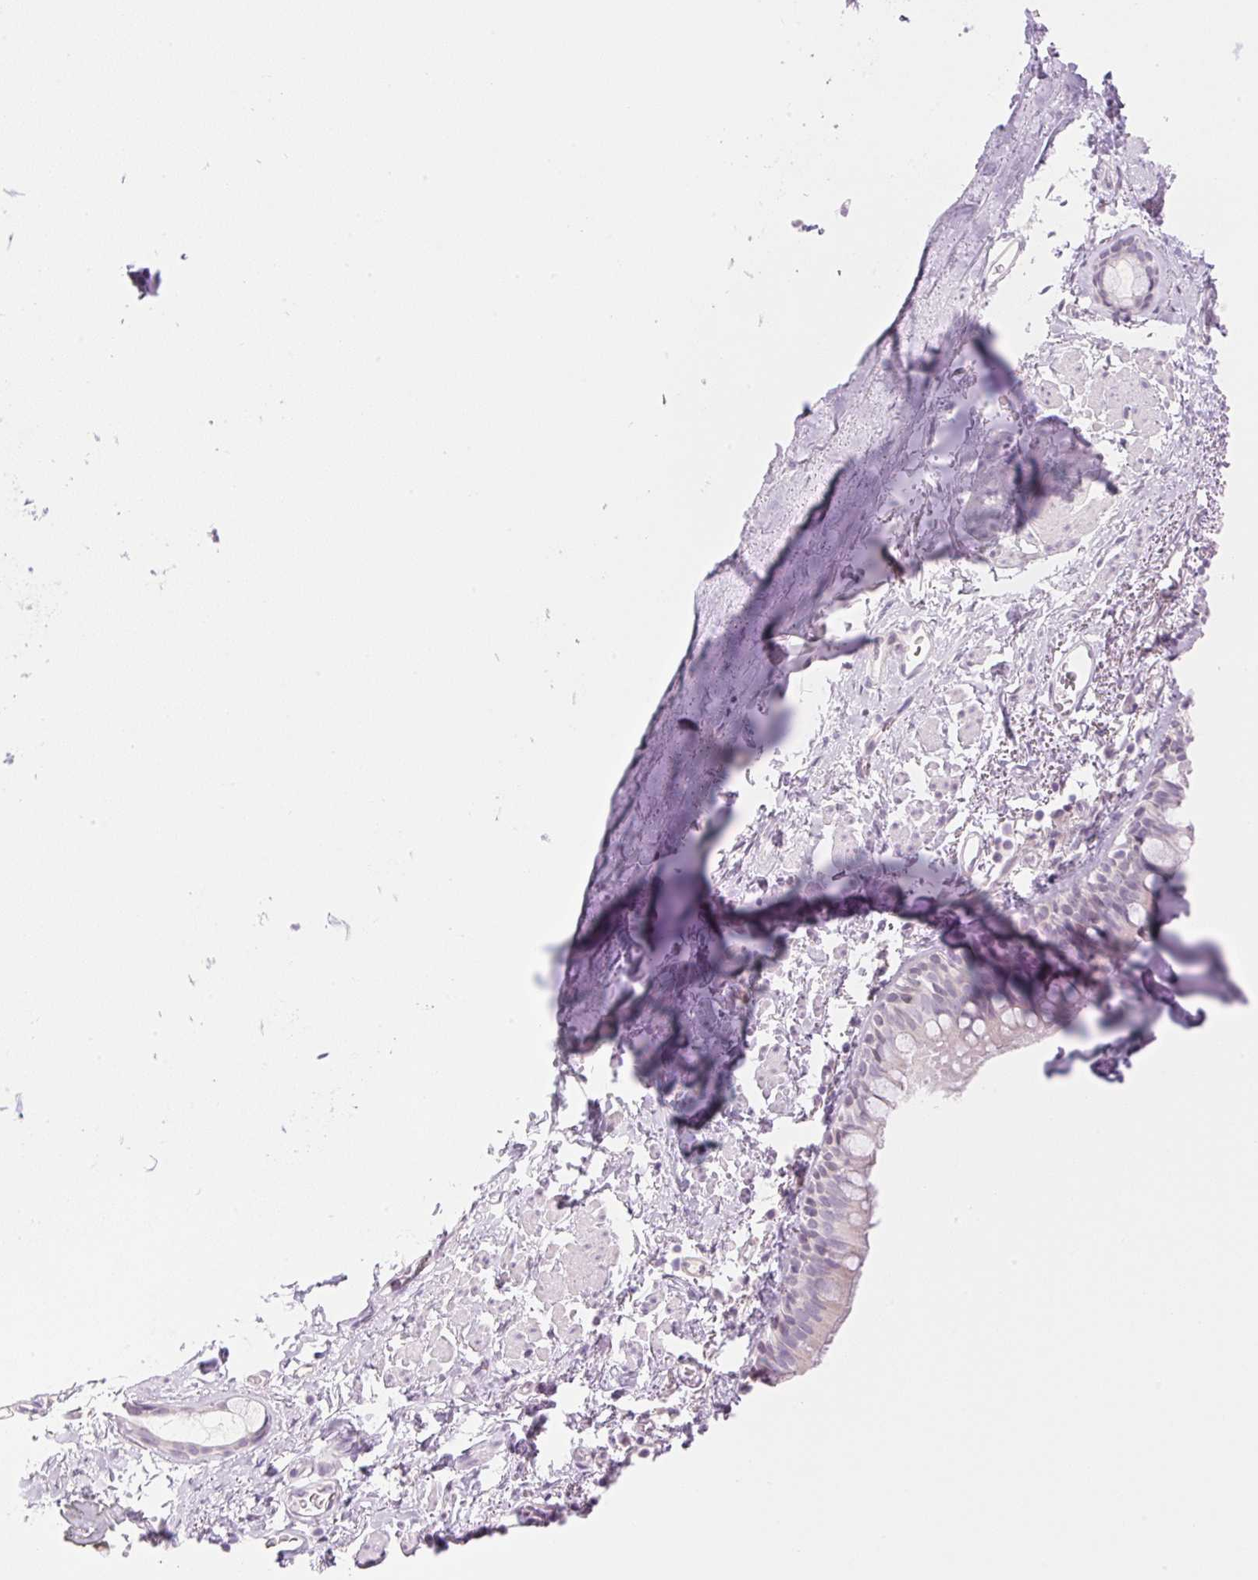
{"staining": {"intensity": "negative", "quantity": "none", "location": "none"}, "tissue": "bronchus", "cell_type": "Respiratory epithelial cells", "image_type": "normal", "snomed": [{"axis": "morphology", "description": "Normal tissue, NOS"}, {"axis": "topography", "description": "Bronchus"}], "caption": "IHC micrograph of unremarkable human bronchus stained for a protein (brown), which displays no positivity in respiratory epithelial cells.", "gene": "TBX15", "patient": {"sex": "male", "age": 67}}